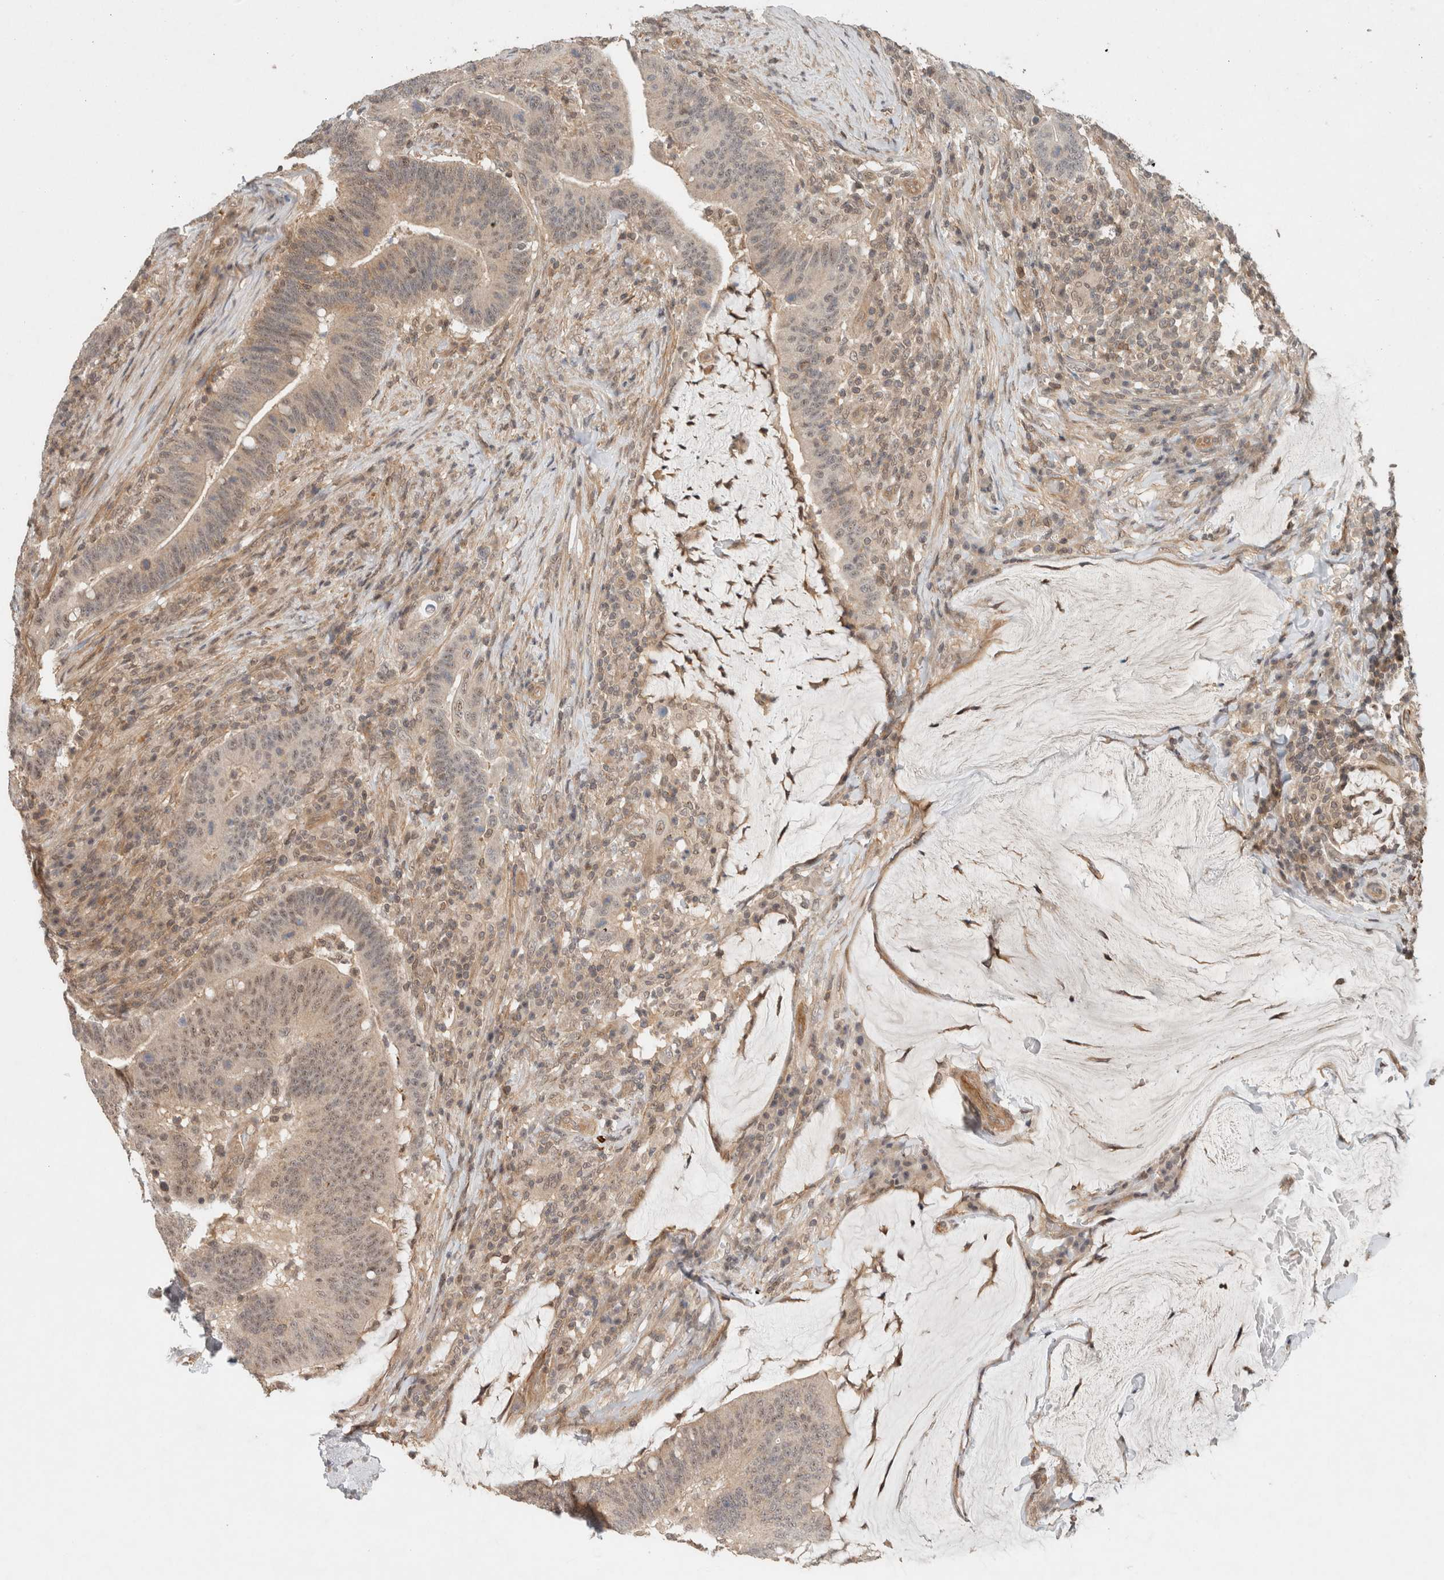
{"staining": {"intensity": "moderate", "quantity": "25%-75%", "location": "cytoplasmic/membranous,nuclear"}, "tissue": "colorectal cancer", "cell_type": "Tumor cells", "image_type": "cancer", "snomed": [{"axis": "morphology", "description": "Normal tissue, NOS"}, {"axis": "morphology", "description": "Adenocarcinoma, NOS"}, {"axis": "topography", "description": "Colon"}], "caption": "DAB immunohistochemical staining of human colorectal cancer exhibits moderate cytoplasmic/membranous and nuclear protein positivity in approximately 25%-75% of tumor cells.", "gene": "CAAP1", "patient": {"sex": "female", "age": 66}}